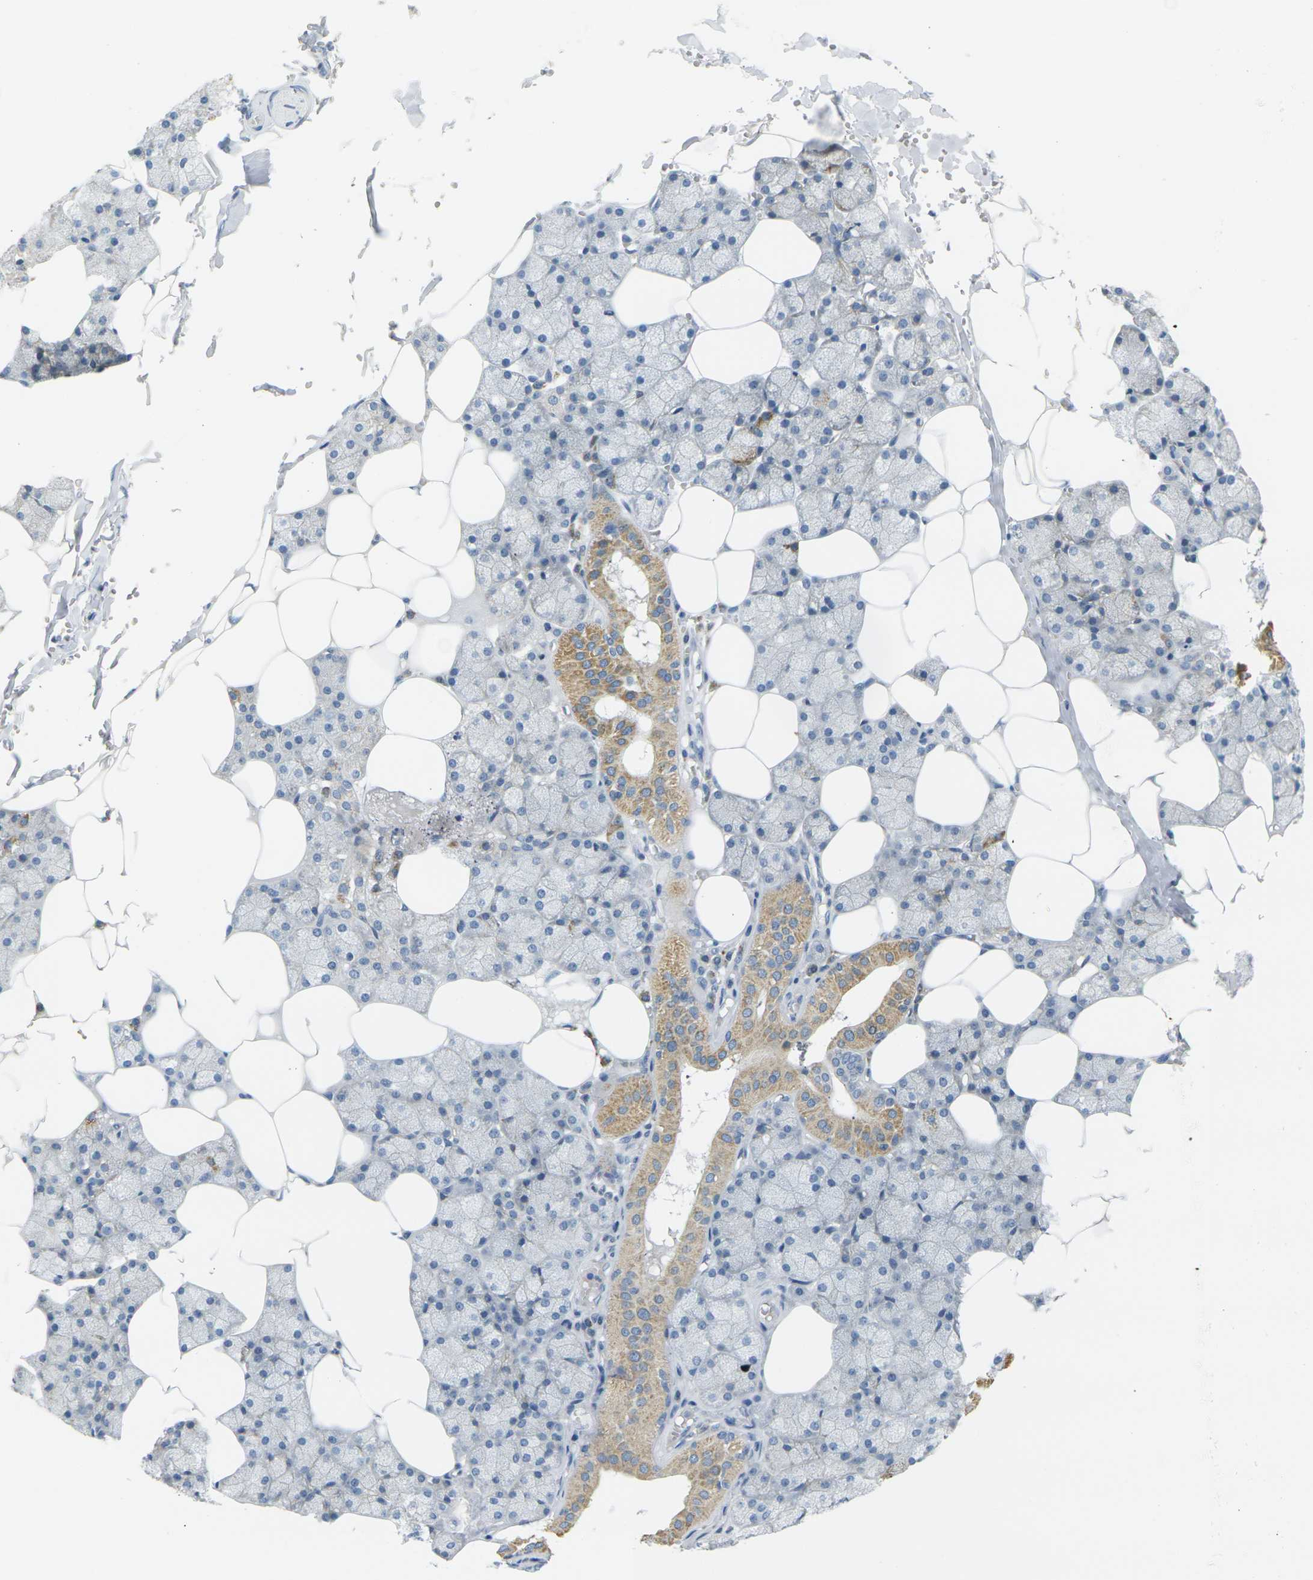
{"staining": {"intensity": "moderate", "quantity": "<25%", "location": "cytoplasmic/membranous"}, "tissue": "salivary gland", "cell_type": "Glandular cells", "image_type": "normal", "snomed": [{"axis": "morphology", "description": "Normal tissue, NOS"}, {"axis": "topography", "description": "Salivary gland"}], "caption": "Moderate cytoplasmic/membranous protein positivity is seen in about <25% of glandular cells in salivary gland.", "gene": "PARD6B", "patient": {"sex": "male", "age": 62}}